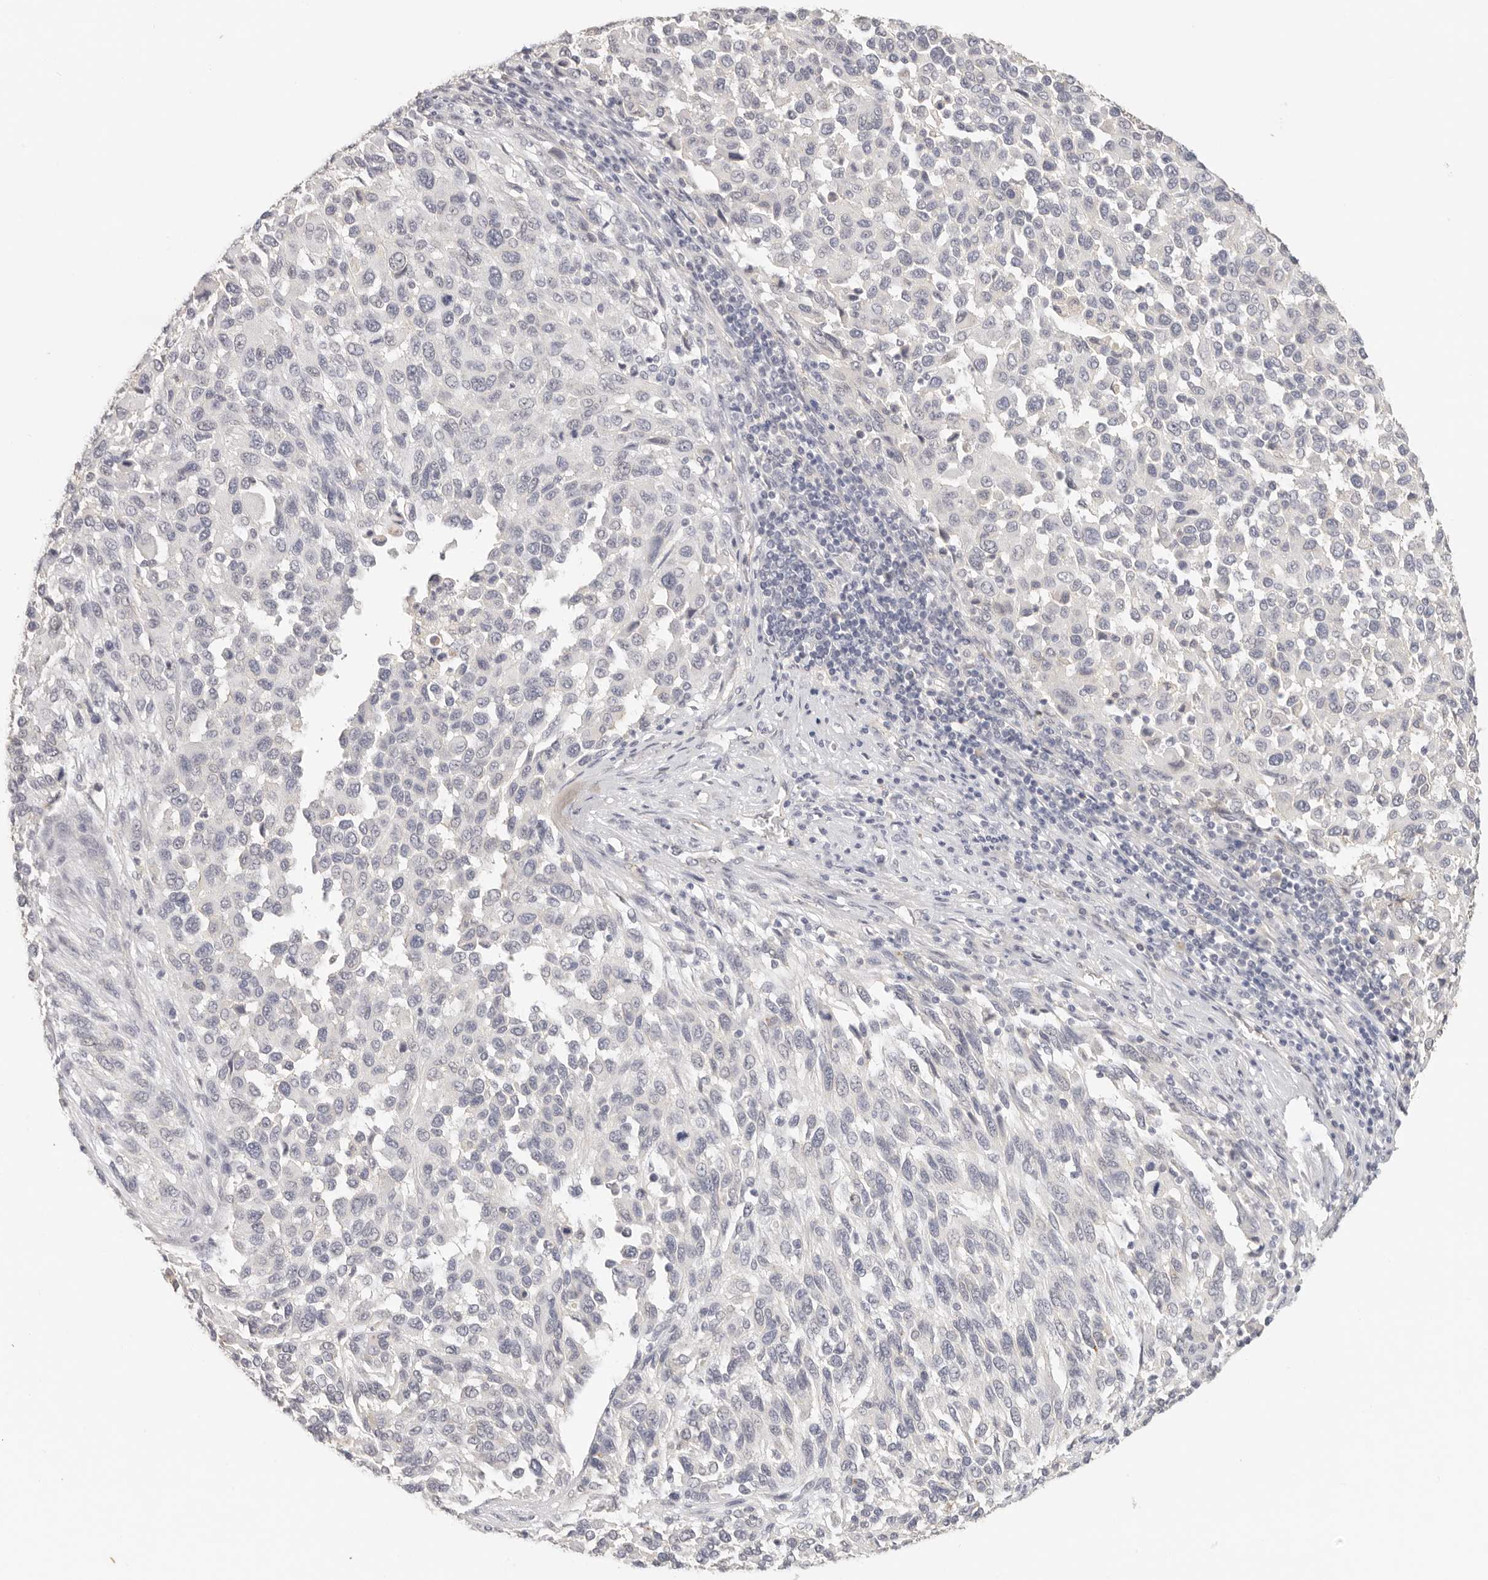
{"staining": {"intensity": "negative", "quantity": "none", "location": "none"}, "tissue": "melanoma", "cell_type": "Tumor cells", "image_type": "cancer", "snomed": [{"axis": "morphology", "description": "Malignant melanoma, Metastatic site"}, {"axis": "topography", "description": "Lymph node"}], "caption": "Tumor cells are negative for brown protein staining in malignant melanoma (metastatic site).", "gene": "ANXA9", "patient": {"sex": "male", "age": 61}}